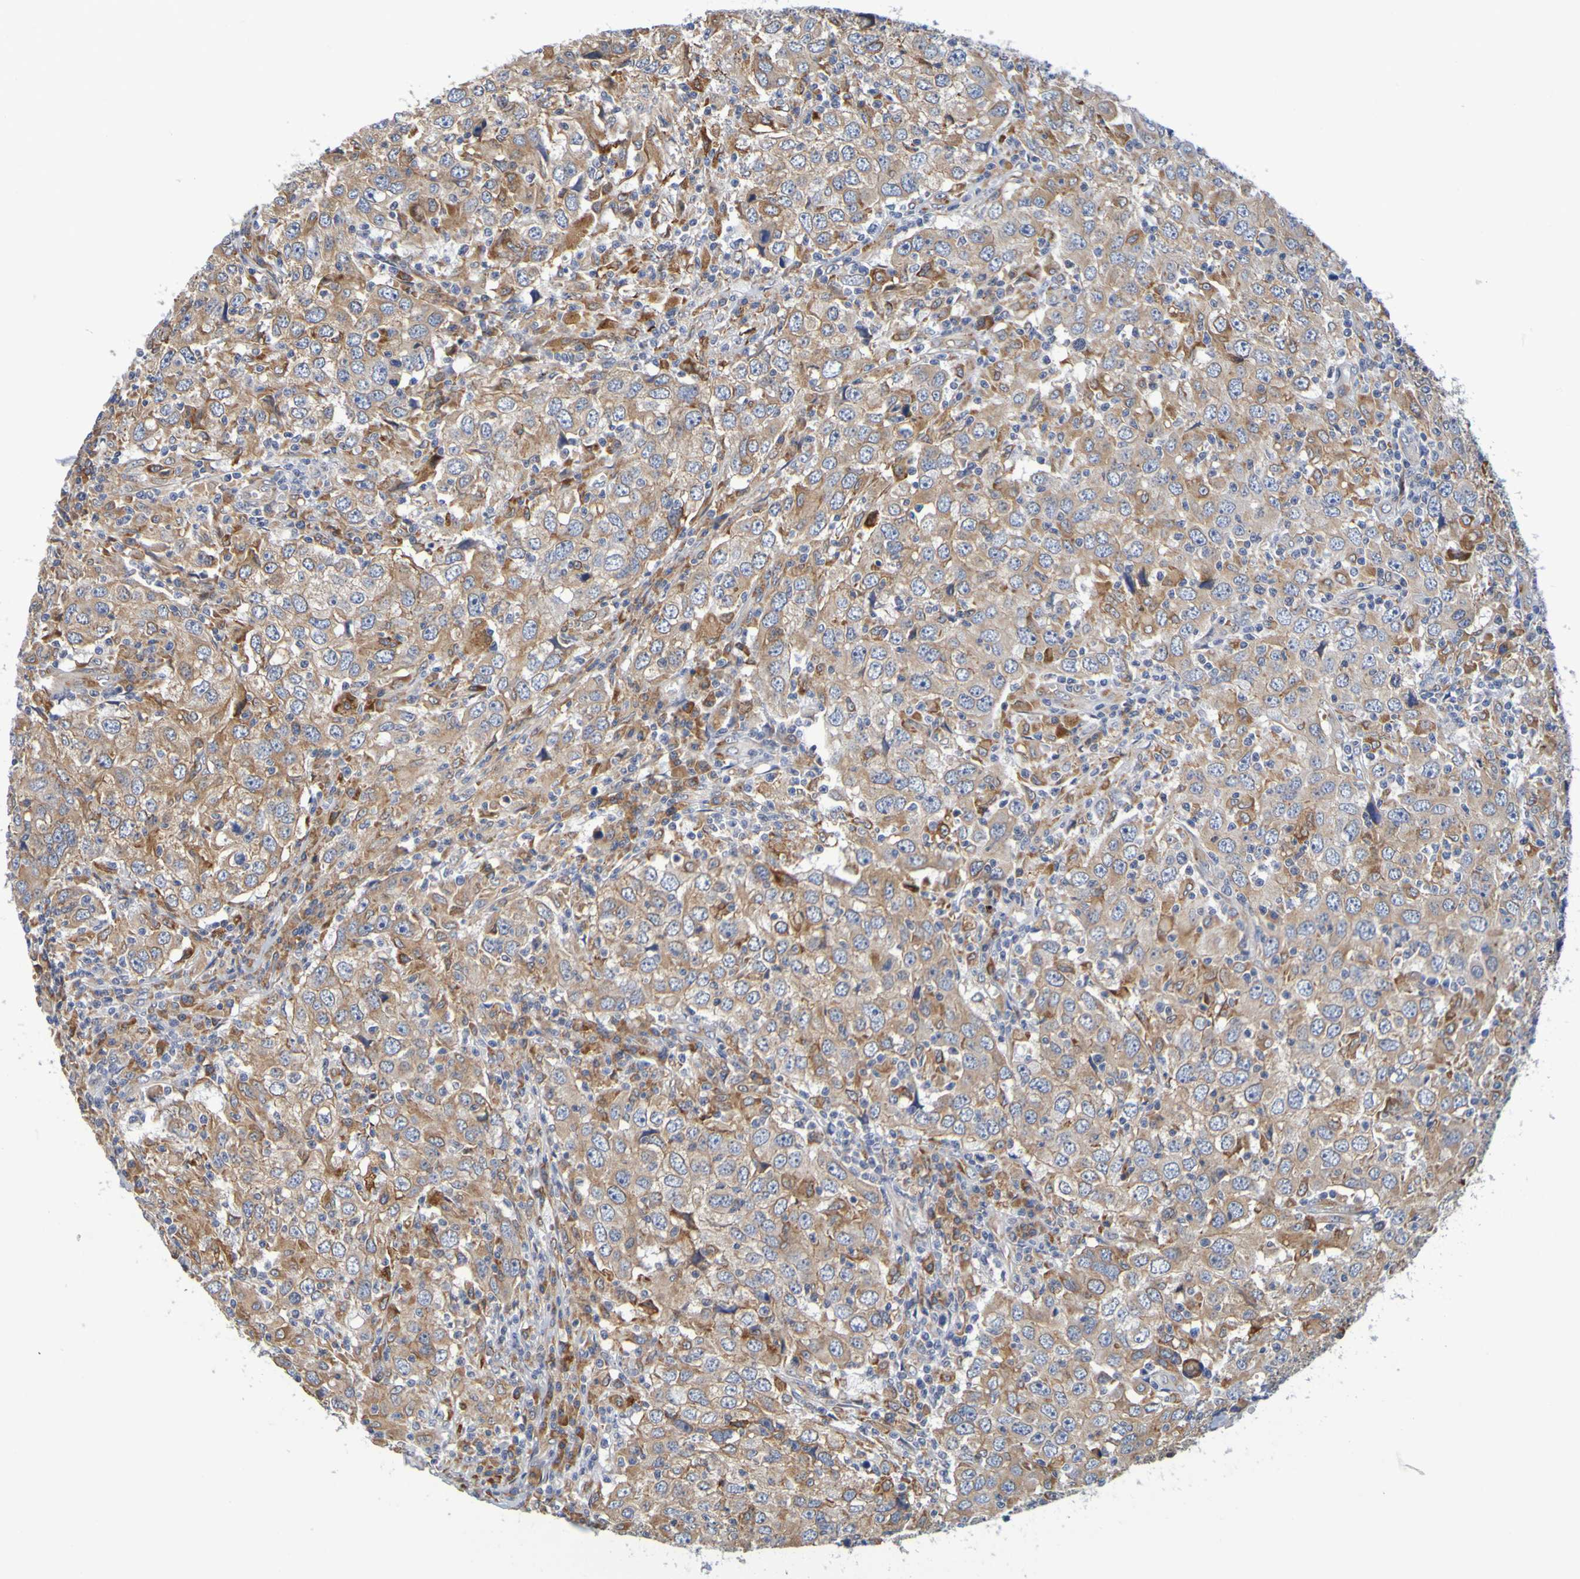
{"staining": {"intensity": "moderate", "quantity": ">75%", "location": "cytoplasmic/membranous"}, "tissue": "head and neck cancer", "cell_type": "Tumor cells", "image_type": "cancer", "snomed": [{"axis": "morphology", "description": "Adenocarcinoma, NOS"}, {"axis": "topography", "description": "Salivary gland"}, {"axis": "topography", "description": "Head-Neck"}], "caption": "A brown stain labels moderate cytoplasmic/membranous expression of a protein in human head and neck cancer (adenocarcinoma) tumor cells.", "gene": "SIL1", "patient": {"sex": "female", "age": 65}}